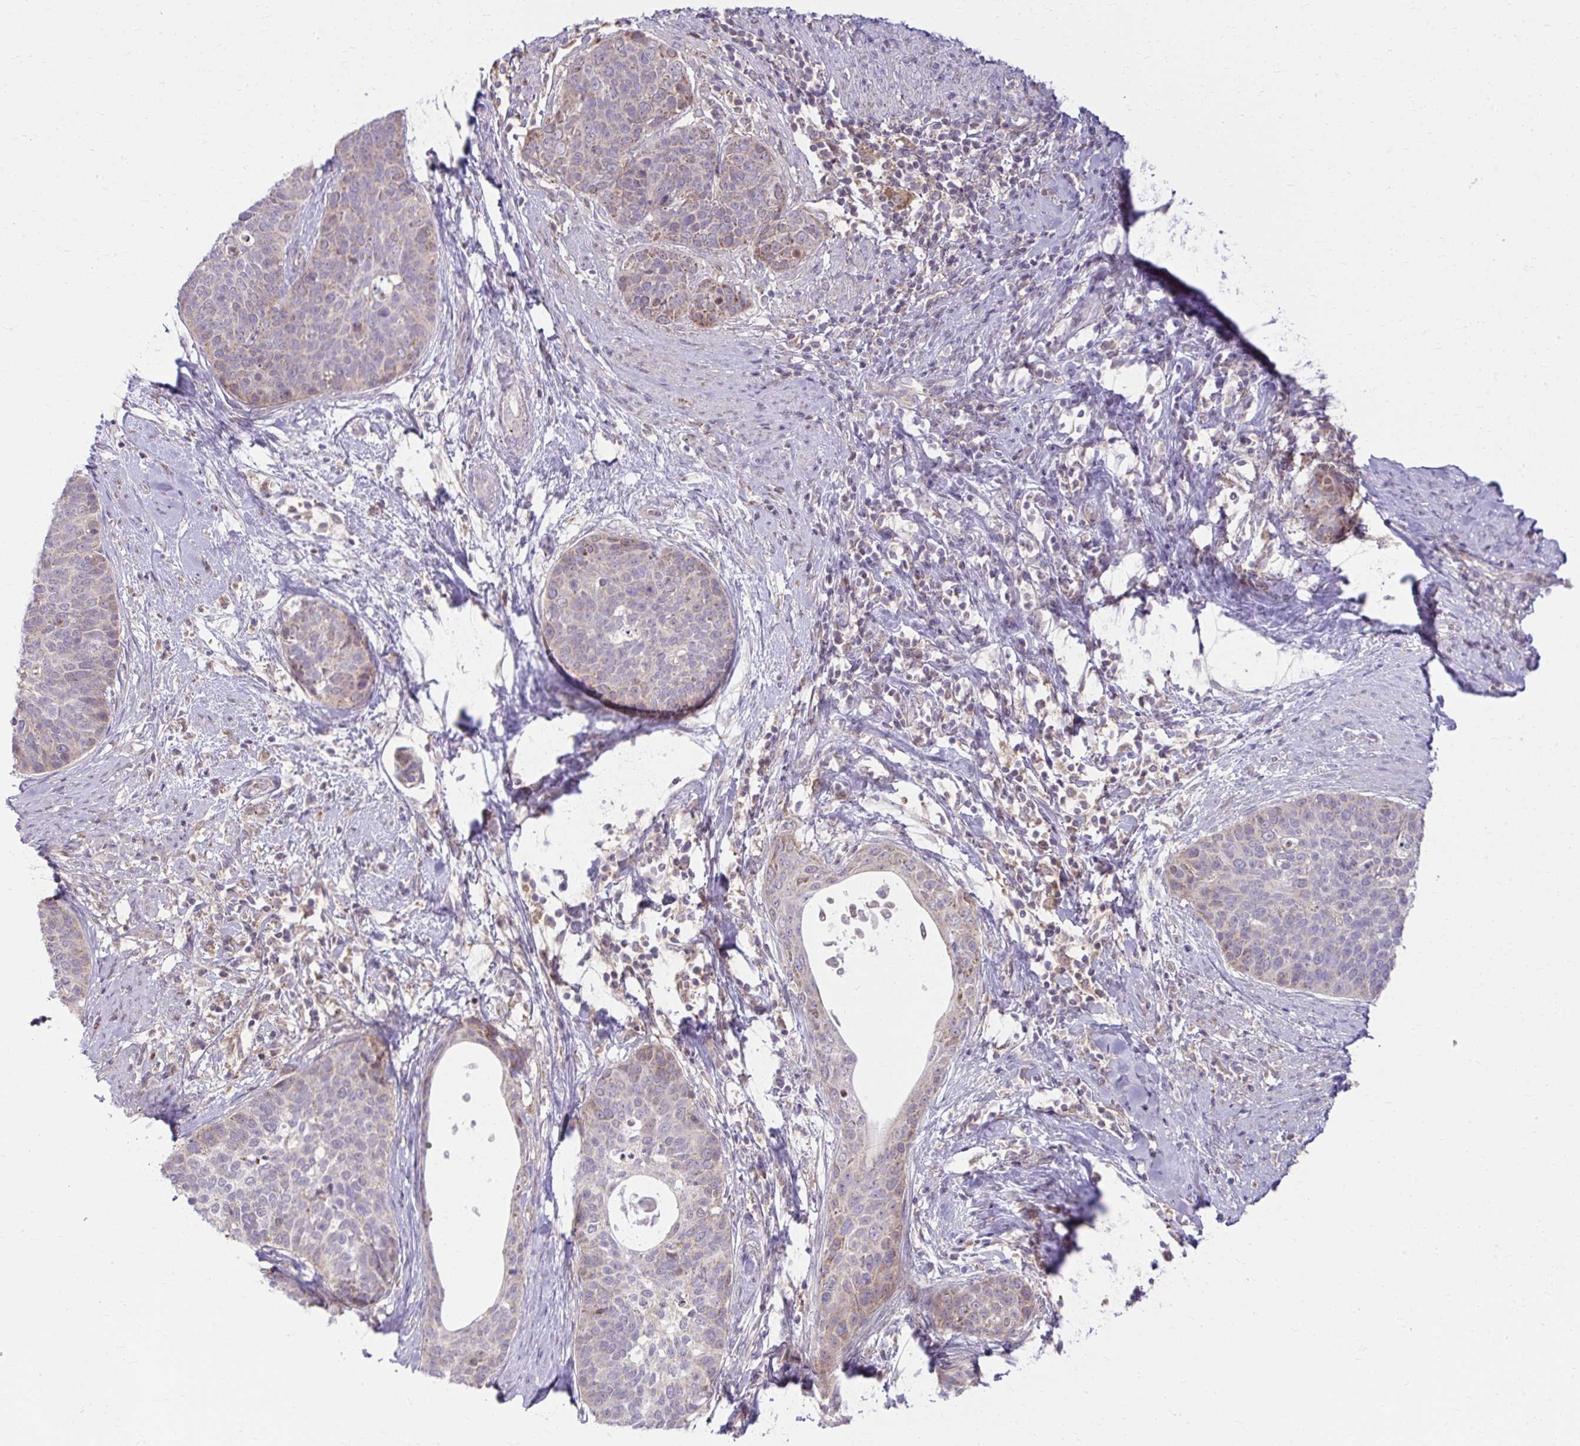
{"staining": {"intensity": "negative", "quantity": "none", "location": "none"}, "tissue": "cervical cancer", "cell_type": "Tumor cells", "image_type": "cancer", "snomed": [{"axis": "morphology", "description": "Squamous cell carcinoma, NOS"}, {"axis": "topography", "description": "Cervix"}], "caption": "The photomicrograph displays no significant staining in tumor cells of cervical cancer (squamous cell carcinoma). (Immunohistochemistry (ihc), brightfield microscopy, high magnification).", "gene": "C16orf54", "patient": {"sex": "female", "age": 69}}